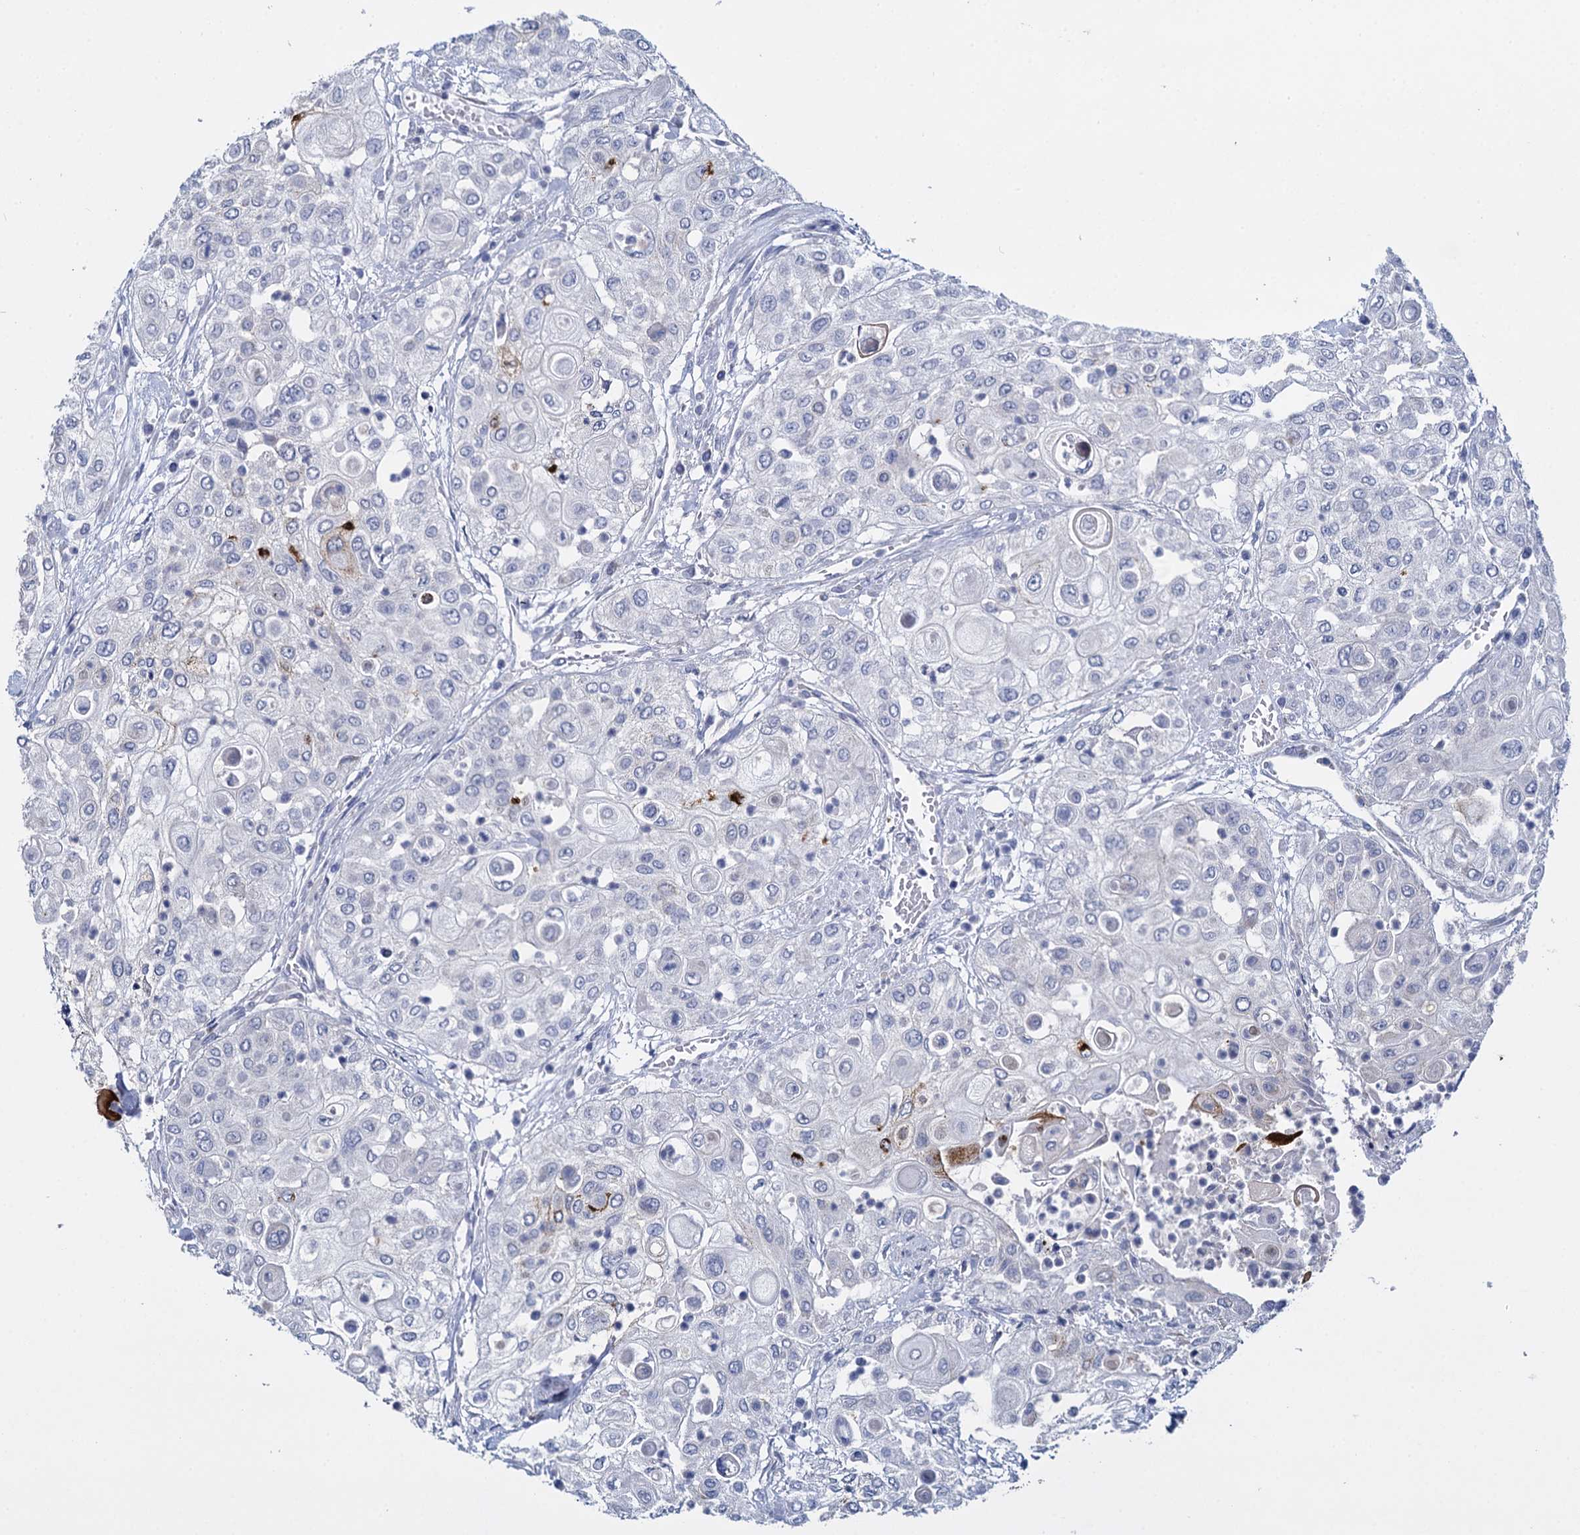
{"staining": {"intensity": "negative", "quantity": "none", "location": "none"}, "tissue": "urothelial cancer", "cell_type": "Tumor cells", "image_type": "cancer", "snomed": [{"axis": "morphology", "description": "Urothelial carcinoma, High grade"}, {"axis": "topography", "description": "Urinary bladder"}], "caption": "Tumor cells show no significant protein positivity in urothelial carcinoma (high-grade). (Stains: DAB IHC with hematoxylin counter stain, Microscopy: brightfield microscopy at high magnification).", "gene": "SNCG", "patient": {"sex": "female", "age": 79}}